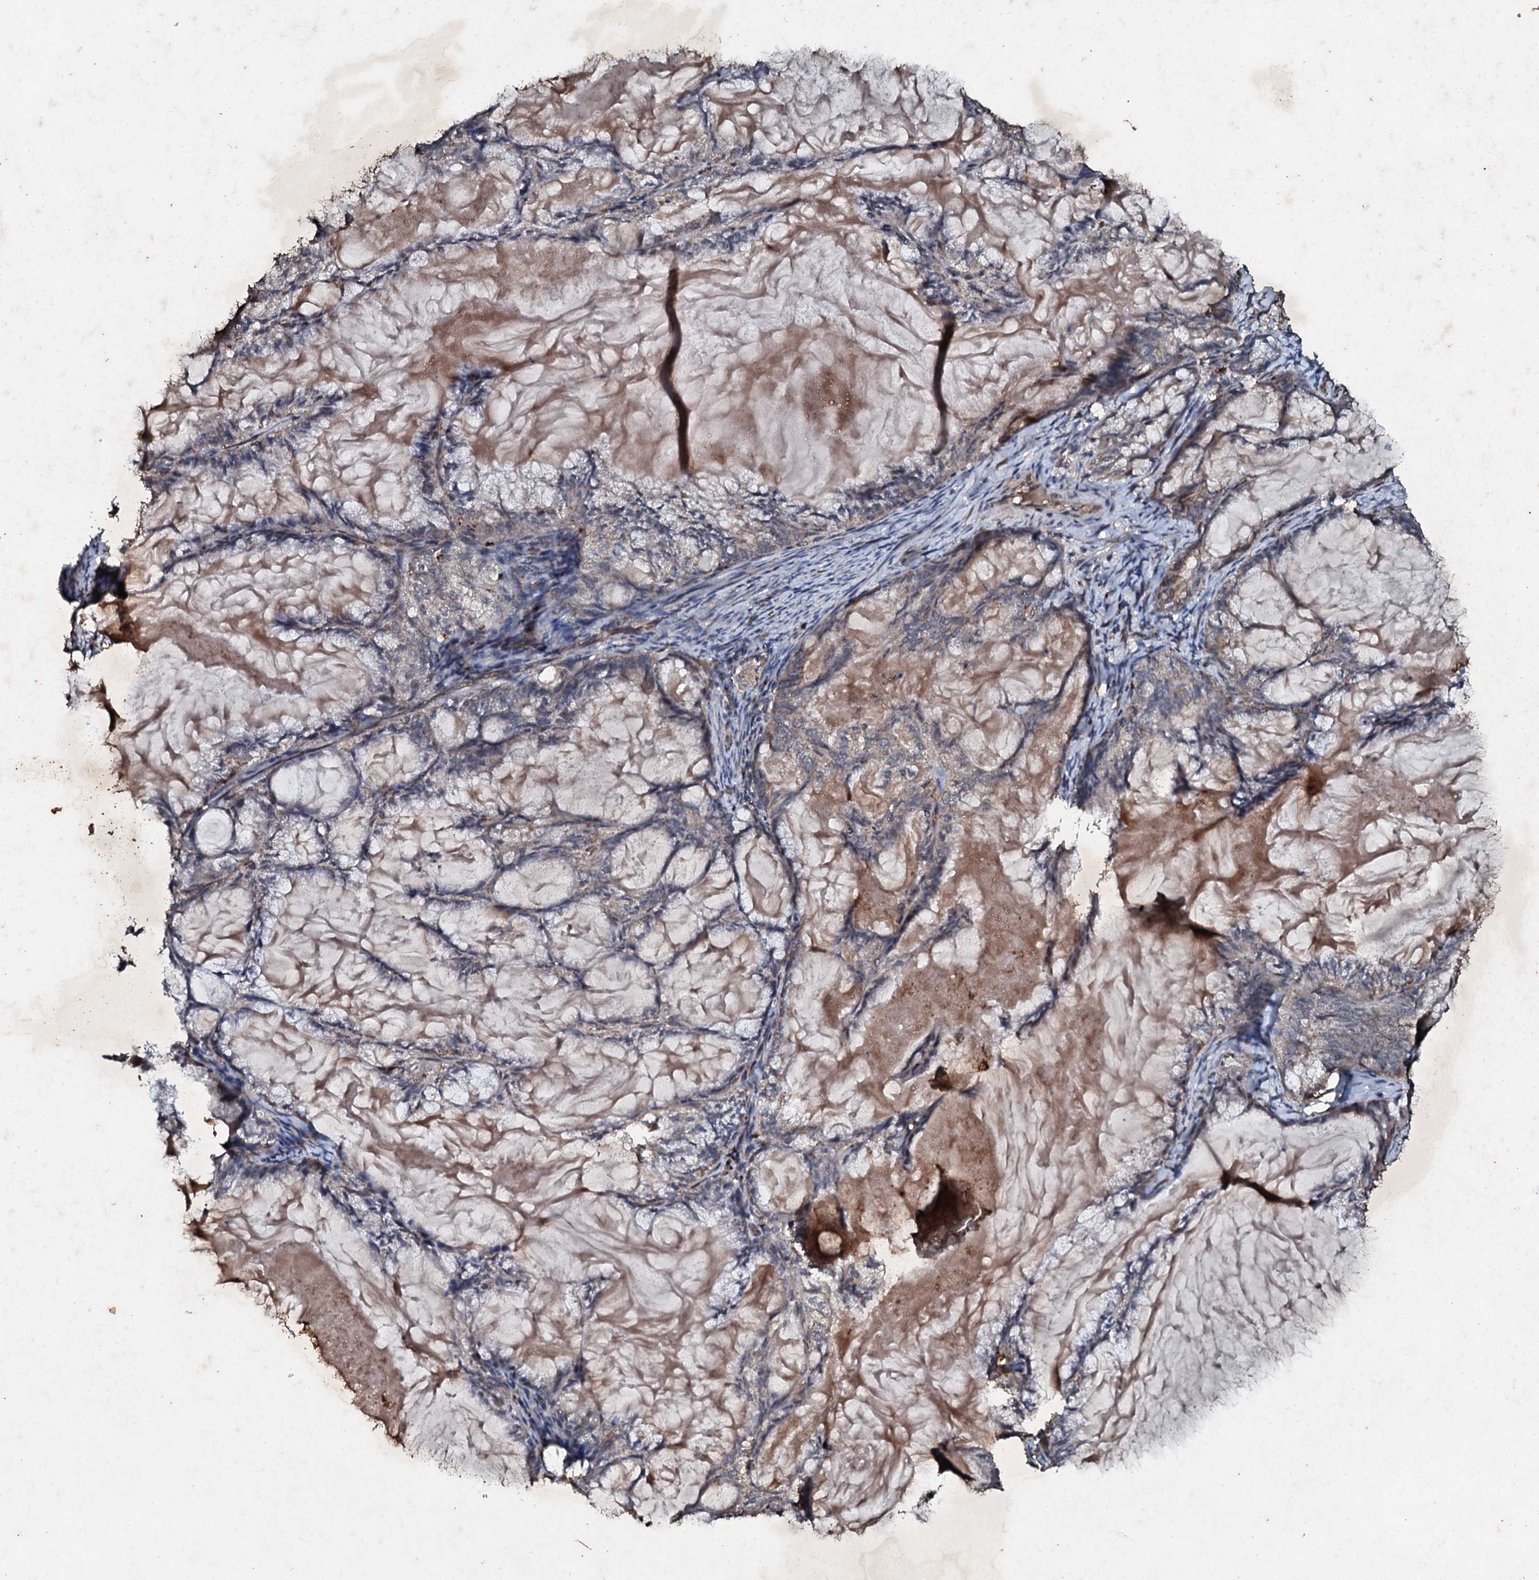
{"staining": {"intensity": "weak", "quantity": "25%-75%", "location": "cytoplasmic/membranous"}, "tissue": "endometrial cancer", "cell_type": "Tumor cells", "image_type": "cancer", "snomed": [{"axis": "morphology", "description": "Adenocarcinoma, NOS"}, {"axis": "topography", "description": "Endometrium"}], "caption": "A brown stain labels weak cytoplasmic/membranous expression of a protein in human endometrial cancer tumor cells.", "gene": "ADAMTS10", "patient": {"sex": "female", "age": 86}}